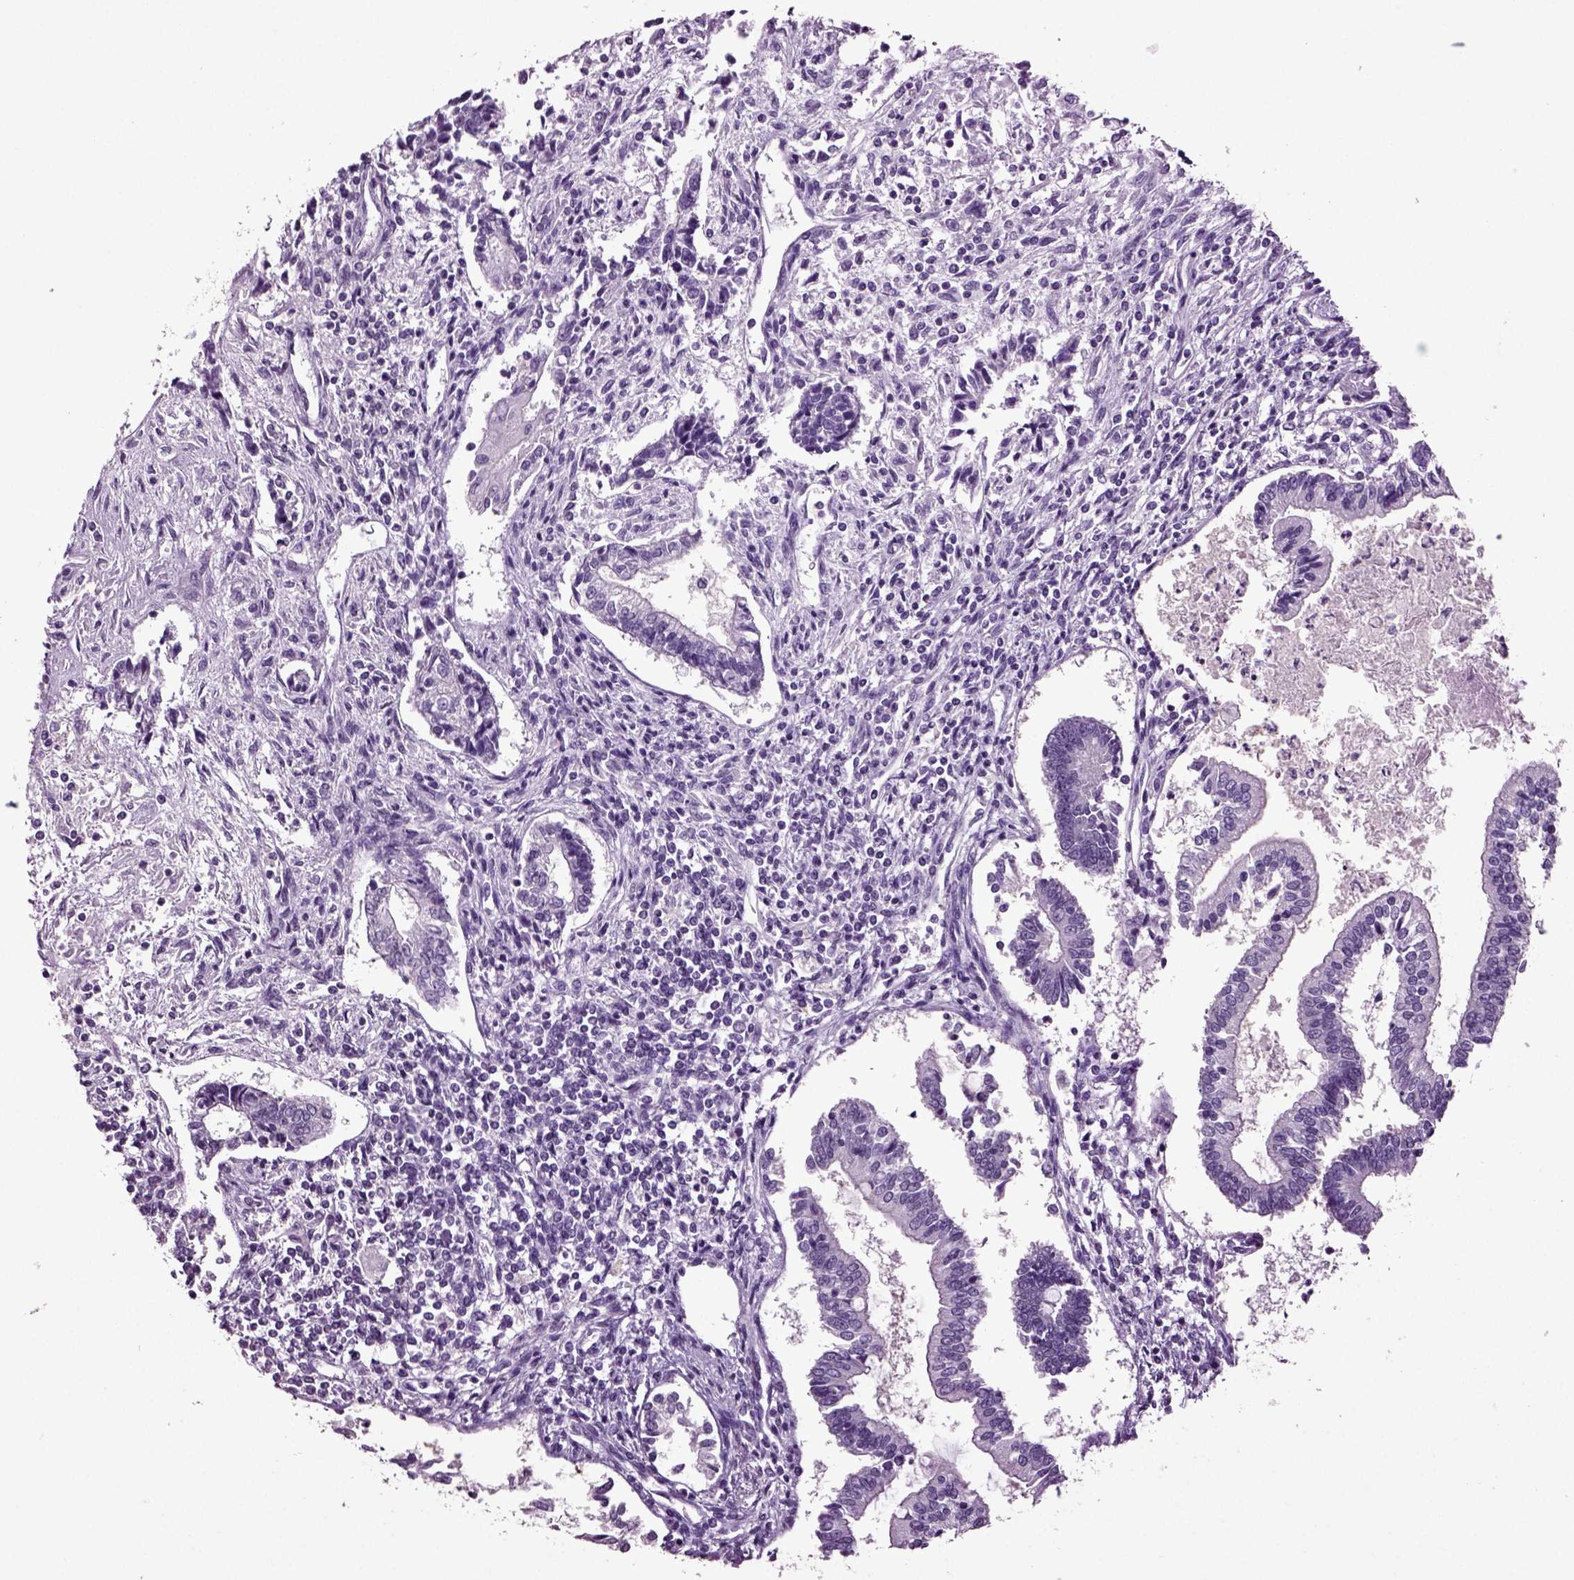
{"staining": {"intensity": "negative", "quantity": "none", "location": "none"}, "tissue": "testis cancer", "cell_type": "Tumor cells", "image_type": "cancer", "snomed": [{"axis": "morphology", "description": "Carcinoma, Embryonal, NOS"}, {"axis": "topography", "description": "Testis"}], "caption": "Immunohistochemistry (IHC) of human testis cancer reveals no staining in tumor cells.", "gene": "SLC17A6", "patient": {"sex": "male", "age": 37}}